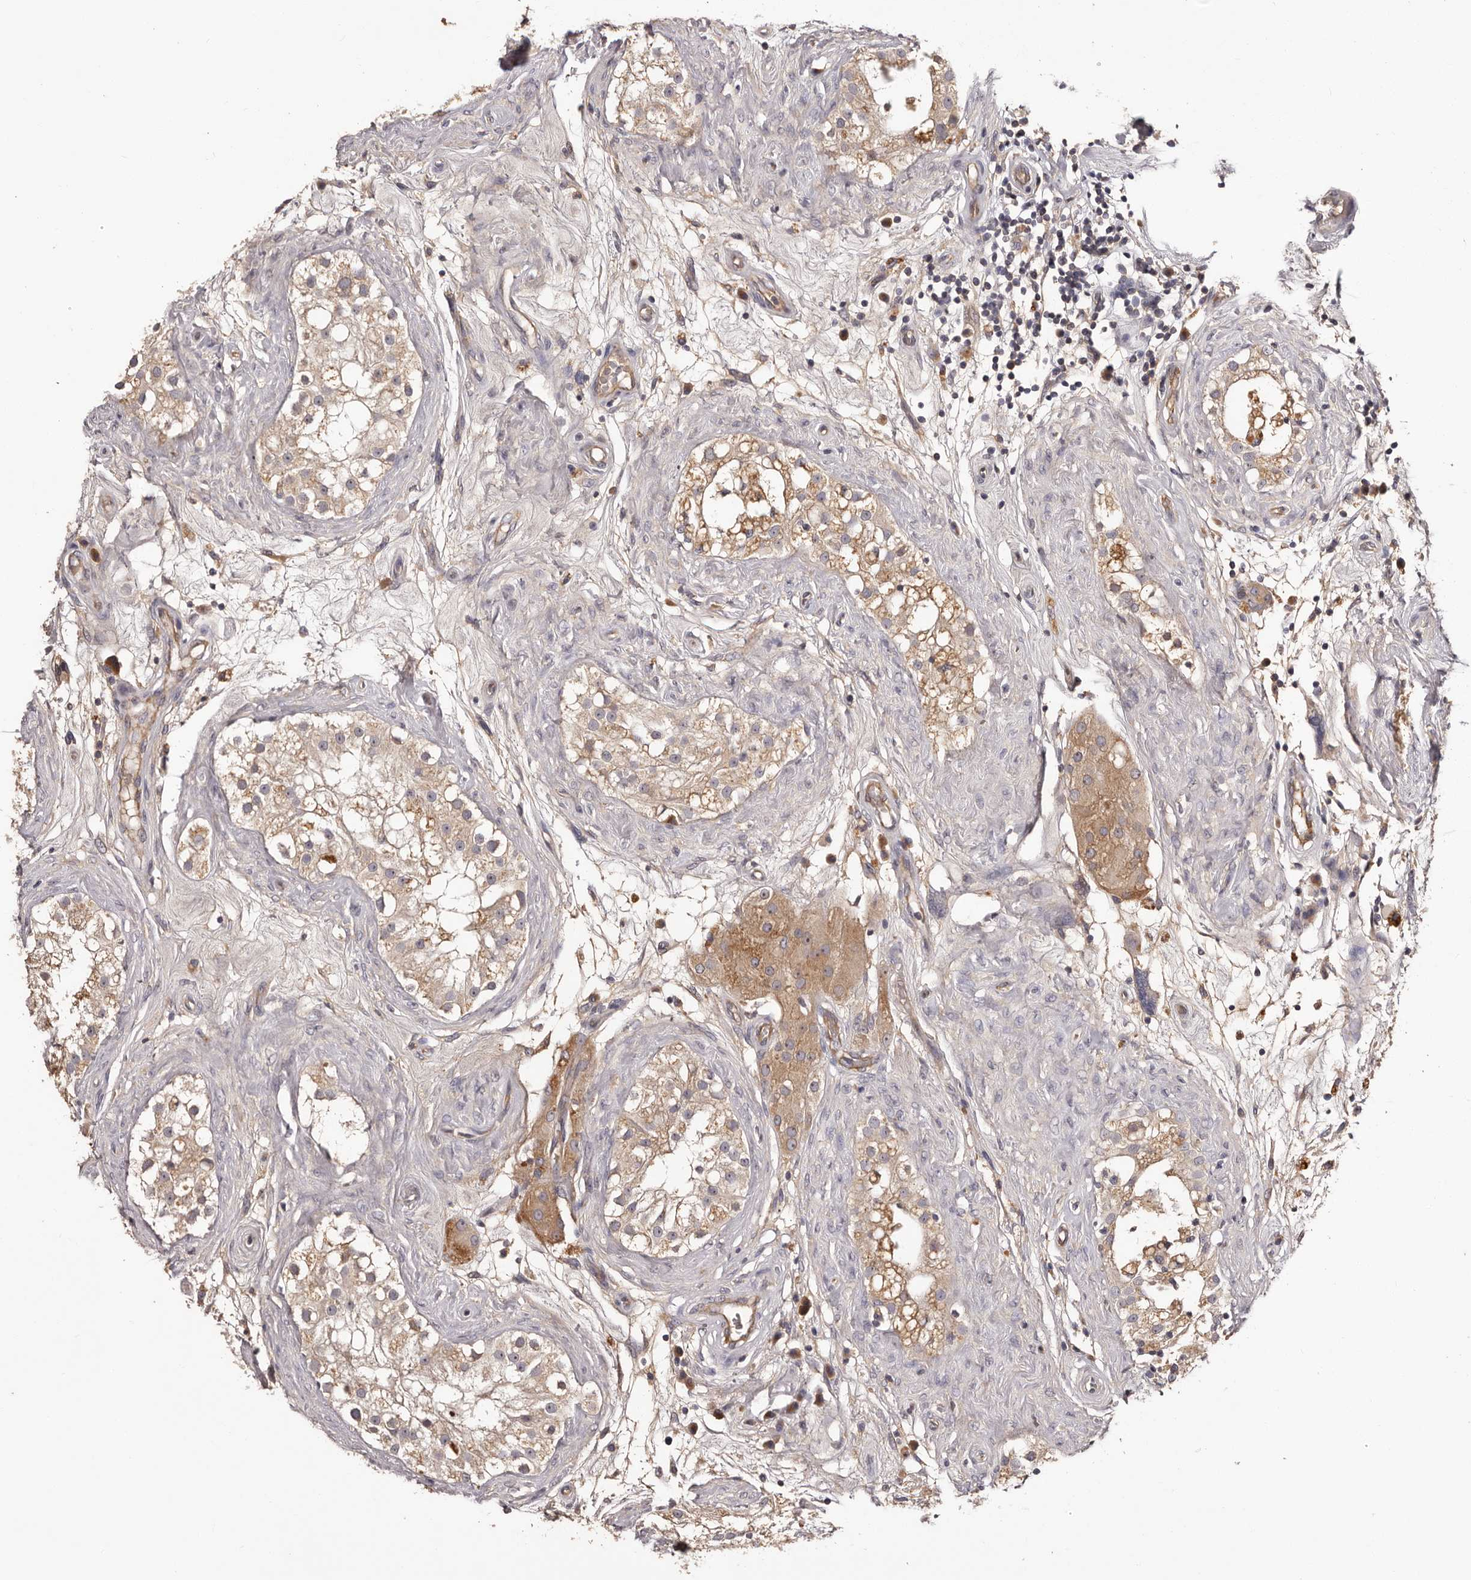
{"staining": {"intensity": "moderate", "quantity": ">75%", "location": "cytoplasmic/membranous"}, "tissue": "testis", "cell_type": "Cells in seminiferous ducts", "image_type": "normal", "snomed": [{"axis": "morphology", "description": "Normal tissue, NOS"}, {"axis": "topography", "description": "Testis"}], "caption": "IHC photomicrograph of unremarkable testis: human testis stained using immunohistochemistry (IHC) displays medium levels of moderate protein expression localized specifically in the cytoplasmic/membranous of cells in seminiferous ducts, appearing as a cytoplasmic/membranous brown color.", "gene": "LTV1", "patient": {"sex": "male", "age": 84}}